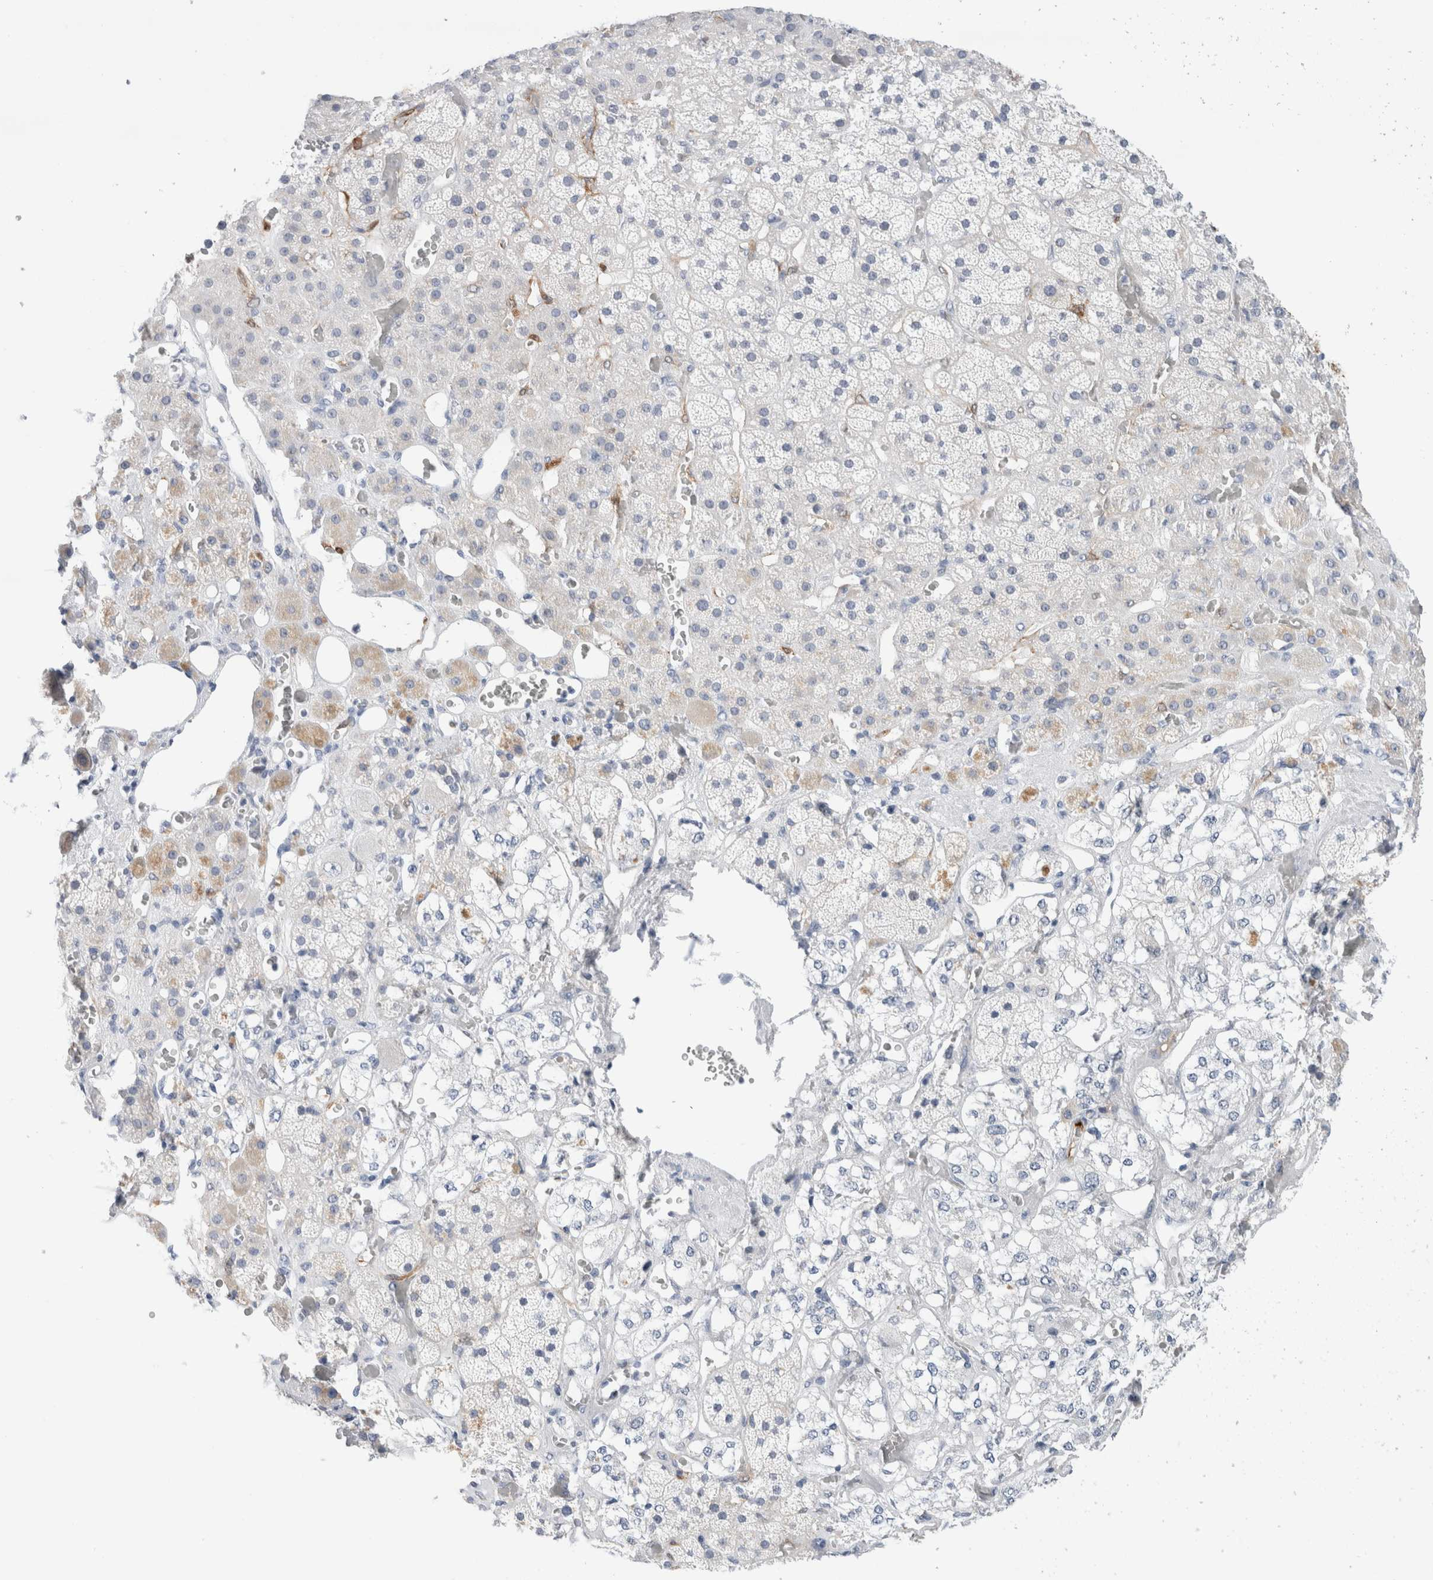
{"staining": {"intensity": "weak", "quantity": "<25%", "location": "cytoplasmic/membranous"}, "tissue": "adrenal gland", "cell_type": "Glandular cells", "image_type": "normal", "snomed": [{"axis": "morphology", "description": "Normal tissue, NOS"}, {"axis": "topography", "description": "Adrenal gland"}], "caption": "Glandular cells are negative for protein expression in unremarkable human adrenal gland. (DAB (3,3'-diaminobenzidine) immunohistochemistry, high magnification).", "gene": "SLC22A12", "patient": {"sex": "male", "age": 57}}